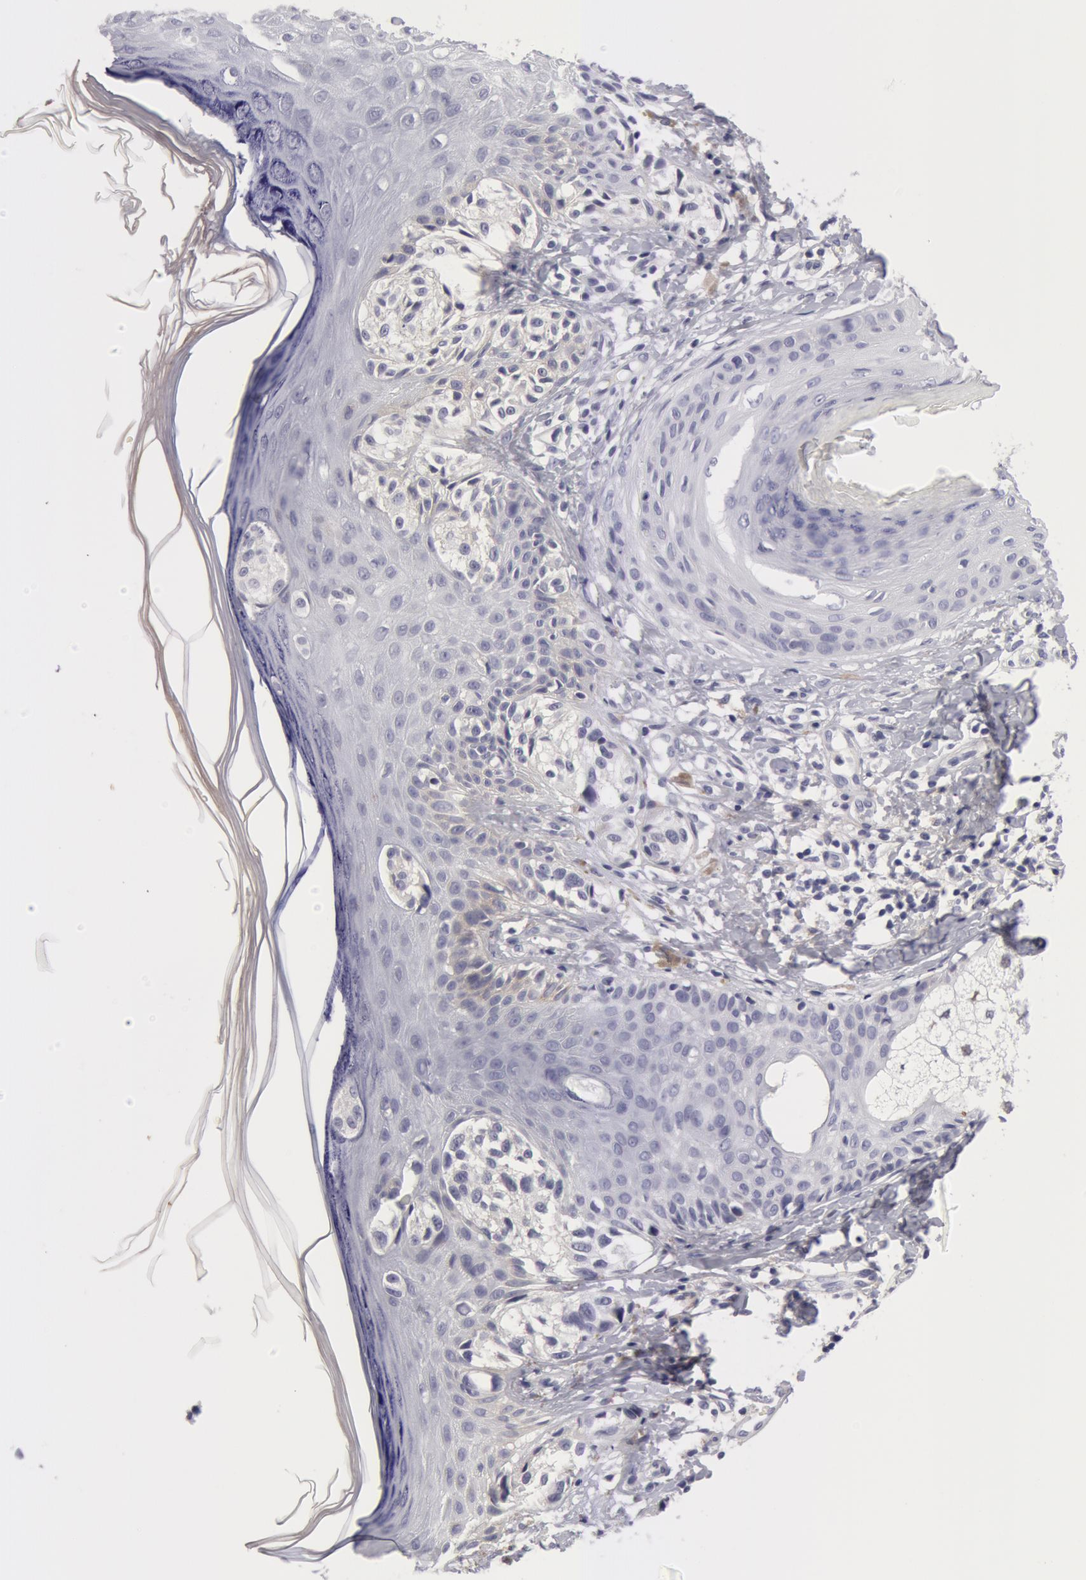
{"staining": {"intensity": "negative", "quantity": "none", "location": "none"}, "tissue": "melanoma", "cell_type": "Tumor cells", "image_type": "cancer", "snomed": [{"axis": "morphology", "description": "Malignant melanoma, NOS"}, {"axis": "topography", "description": "Skin"}], "caption": "Tumor cells are negative for brown protein staining in malignant melanoma.", "gene": "NLGN4X", "patient": {"sex": "male", "age": 57}}